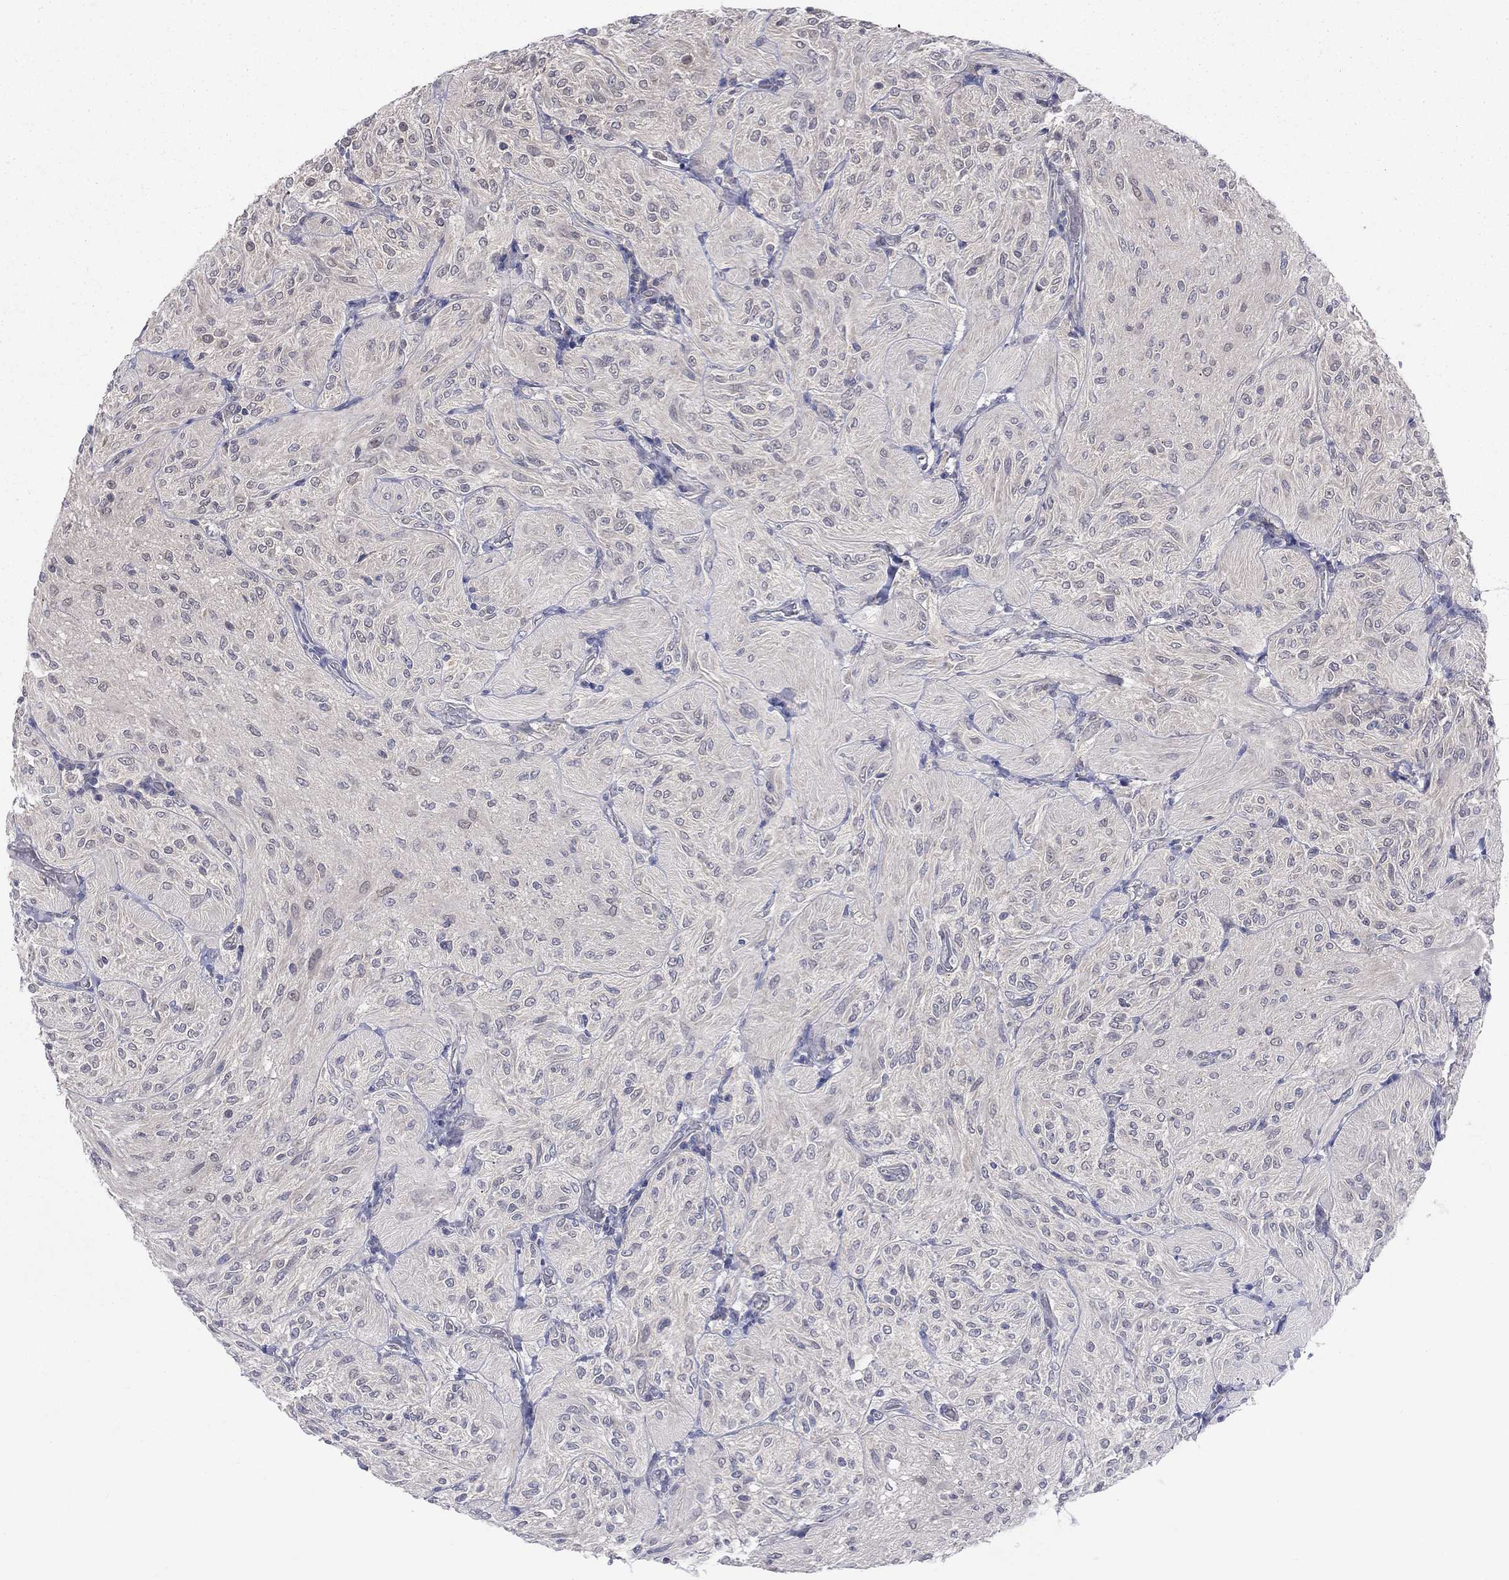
{"staining": {"intensity": "negative", "quantity": "none", "location": "none"}, "tissue": "glioma", "cell_type": "Tumor cells", "image_type": "cancer", "snomed": [{"axis": "morphology", "description": "Glioma, malignant, Low grade"}, {"axis": "topography", "description": "Brain"}], "caption": "The histopathology image exhibits no staining of tumor cells in low-grade glioma (malignant). (Brightfield microscopy of DAB (3,3'-diaminobenzidine) immunohistochemistry at high magnification).", "gene": "DLG4", "patient": {"sex": "male", "age": 3}}